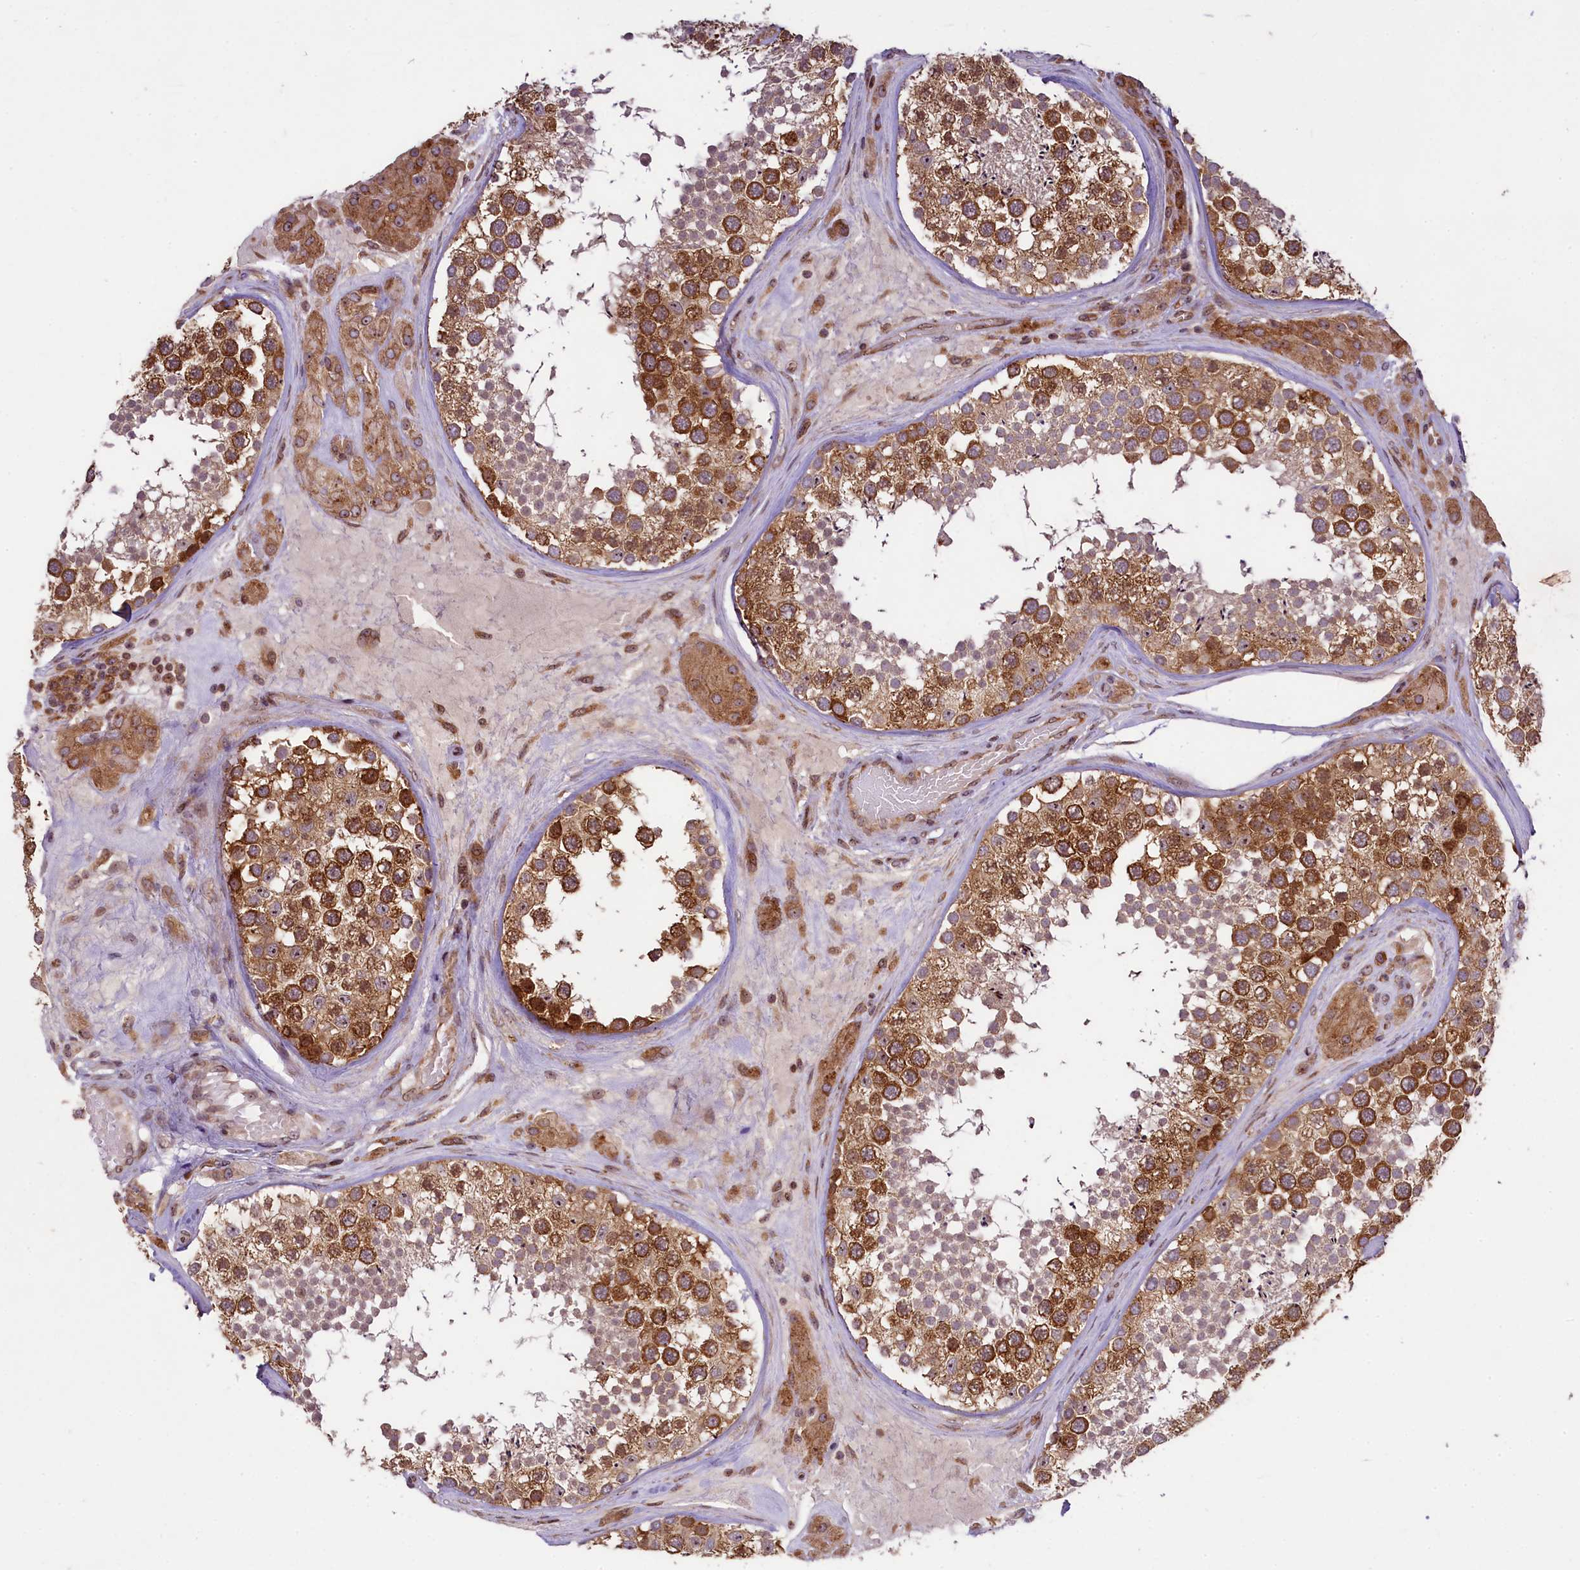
{"staining": {"intensity": "strong", "quantity": ">75%", "location": "cytoplasmic/membranous"}, "tissue": "testis", "cell_type": "Cells in seminiferous ducts", "image_type": "normal", "snomed": [{"axis": "morphology", "description": "Normal tissue, NOS"}, {"axis": "topography", "description": "Testis"}], "caption": "Immunohistochemistry (IHC) micrograph of normal human testis stained for a protein (brown), which shows high levels of strong cytoplasmic/membranous positivity in approximately >75% of cells in seminiferous ducts.", "gene": "LARP4", "patient": {"sex": "male", "age": 46}}